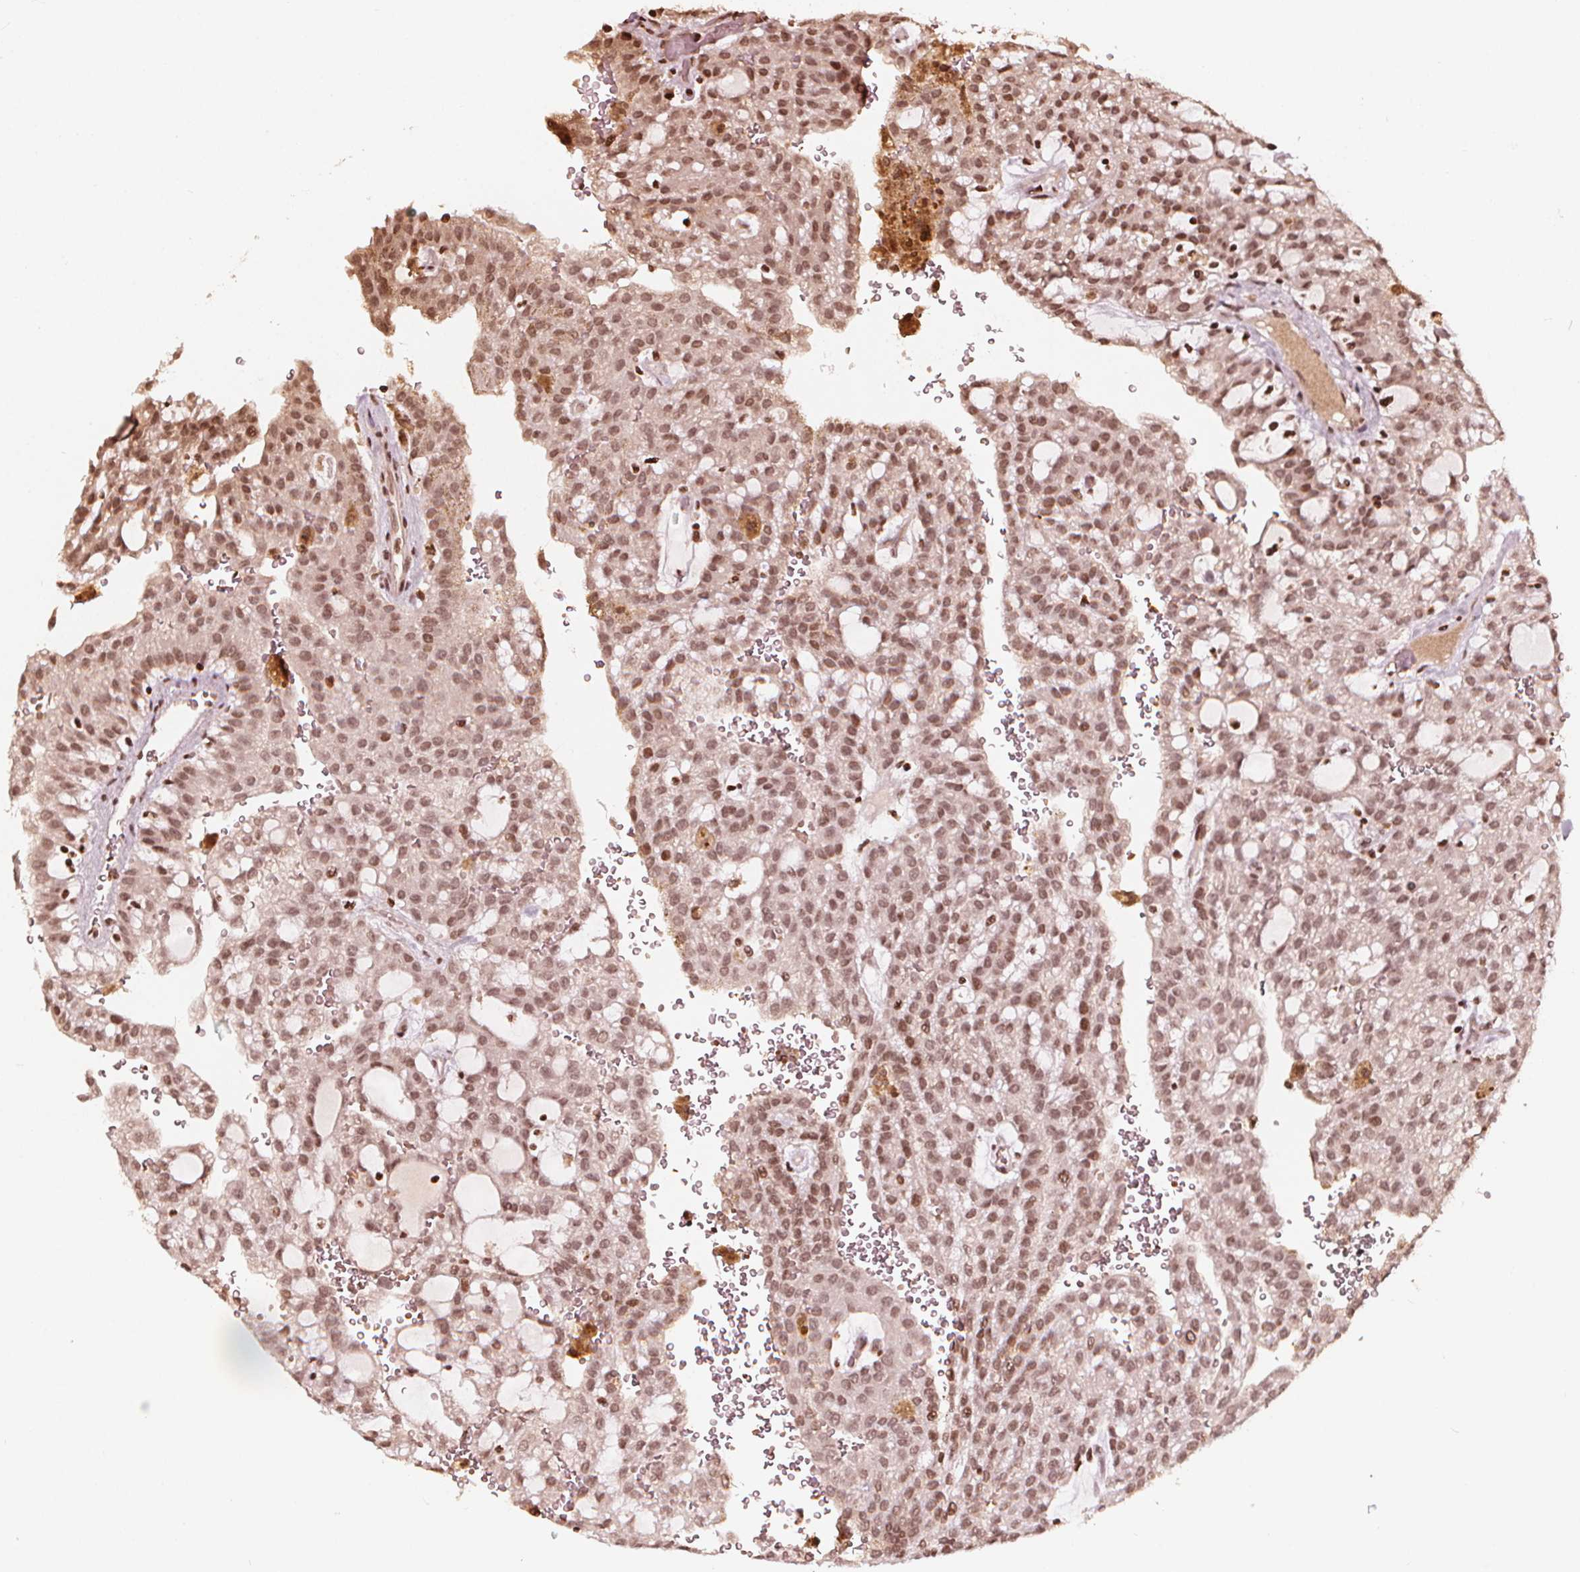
{"staining": {"intensity": "weak", "quantity": ">75%", "location": "nuclear"}, "tissue": "renal cancer", "cell_type": "Tumor cells", "image_type": "cancer", "snomed": [{"axis": "morphology", "description": "Adenocarcinoma, NOS"}, {"axis": "topography", "description": "Kidney"}], "caption": "Weak nuclear staining for a protein is present in about >75% of tumor cells of renal cancer using immunohistochemistry (IHC).", "gene": "H3C14", "patient": {"sex": "male", "age": 63}}